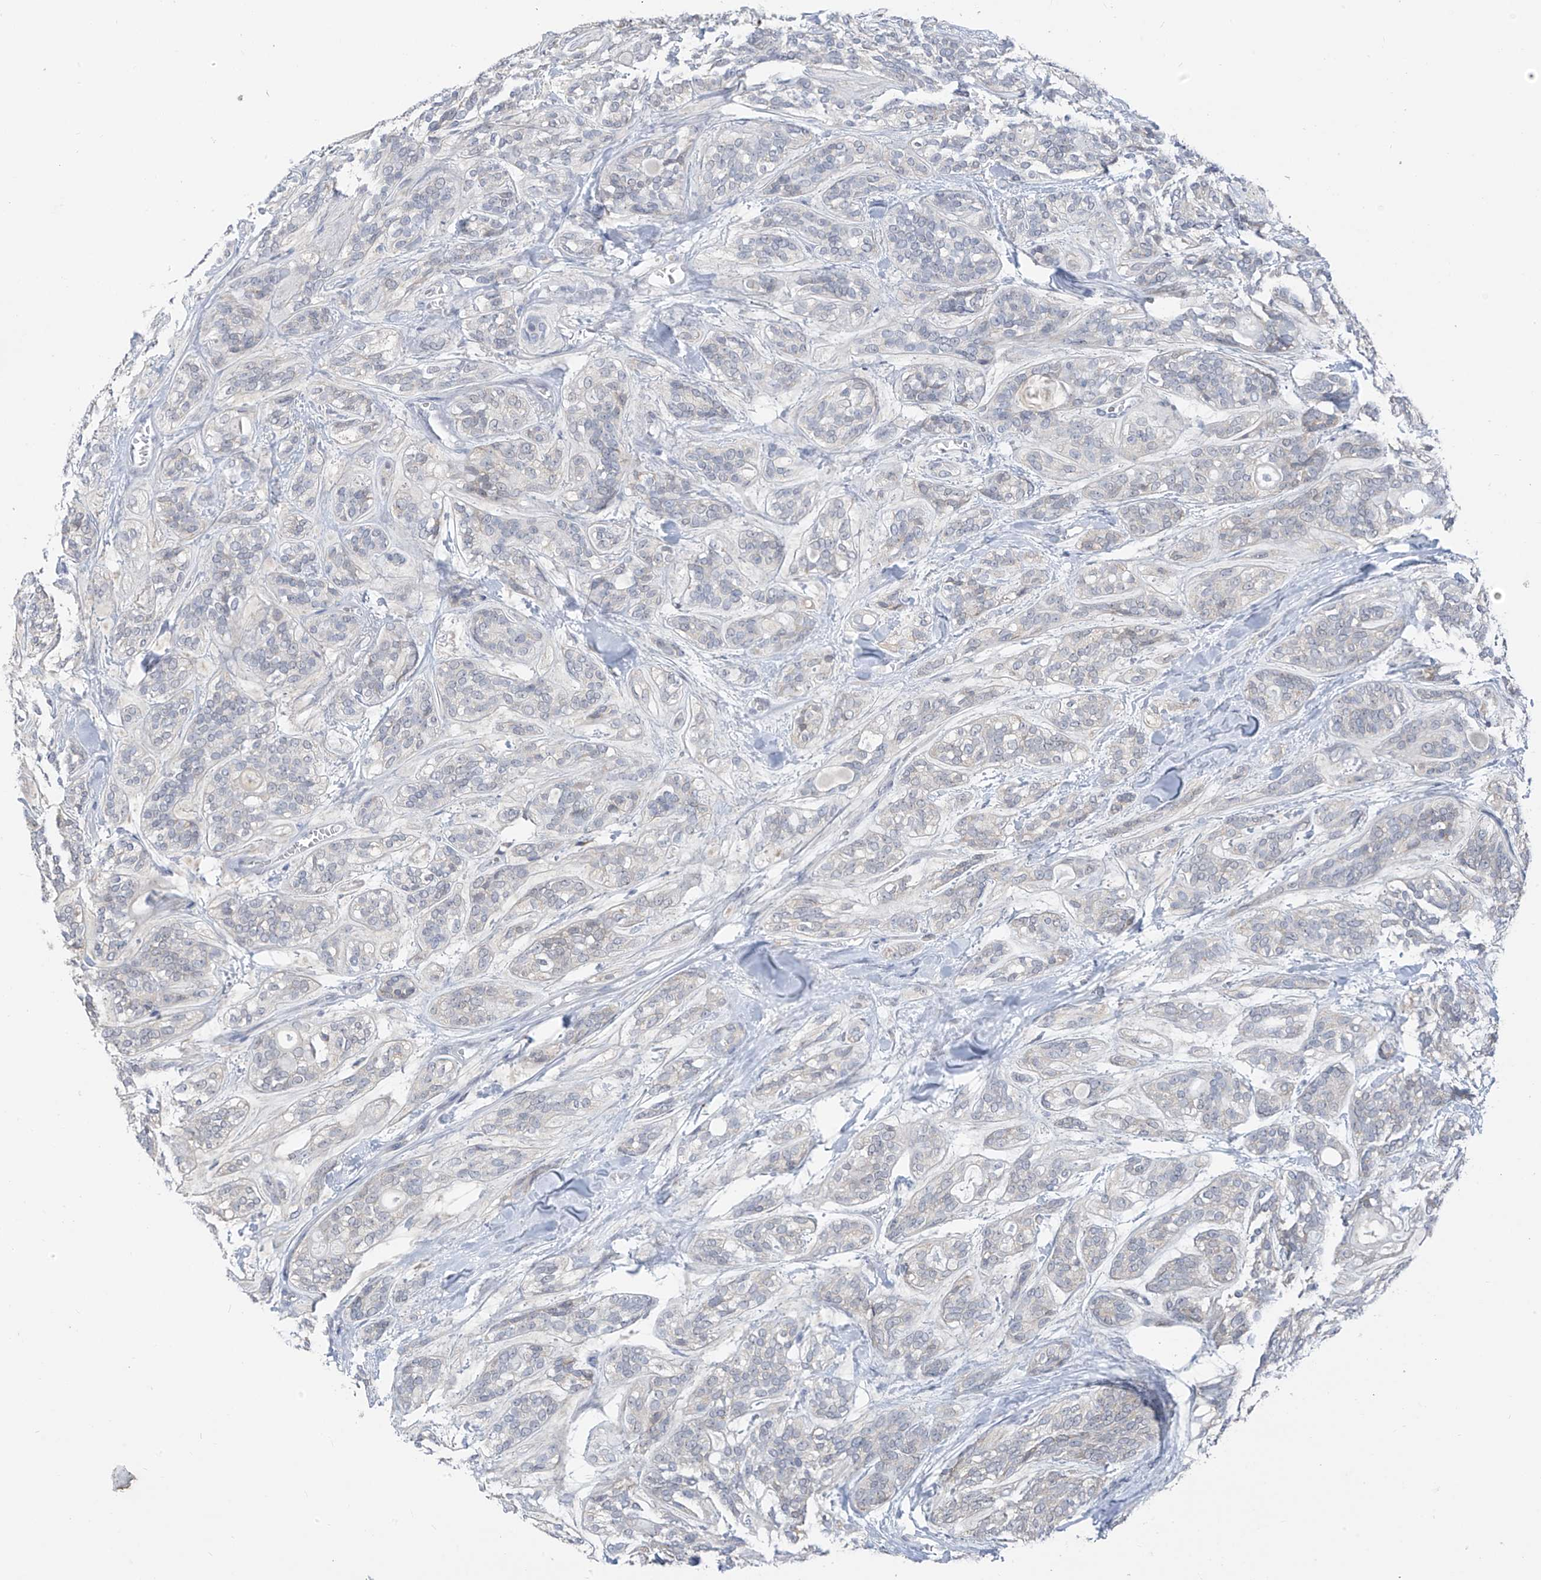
{"staining": {"intensity": "negative", "quantity": "none", "location": "none"}, "tissue": "head and neck cancer", "cell_type": "Tumor cells", "image_type": "cancer", "snomed": [{"axis": "morphology", "description": "Adenocarcinoma, NOS"}, {"axis": "topography", "description": "Head-Neck"}], "caption": "Human head and neck adenocarcinoma stained for a protein using immunohistochemistry (IHC) displays no expression in tumor cells.", "gene": "CYP4V2", "patient": {"sex": "male", "age": 66}}